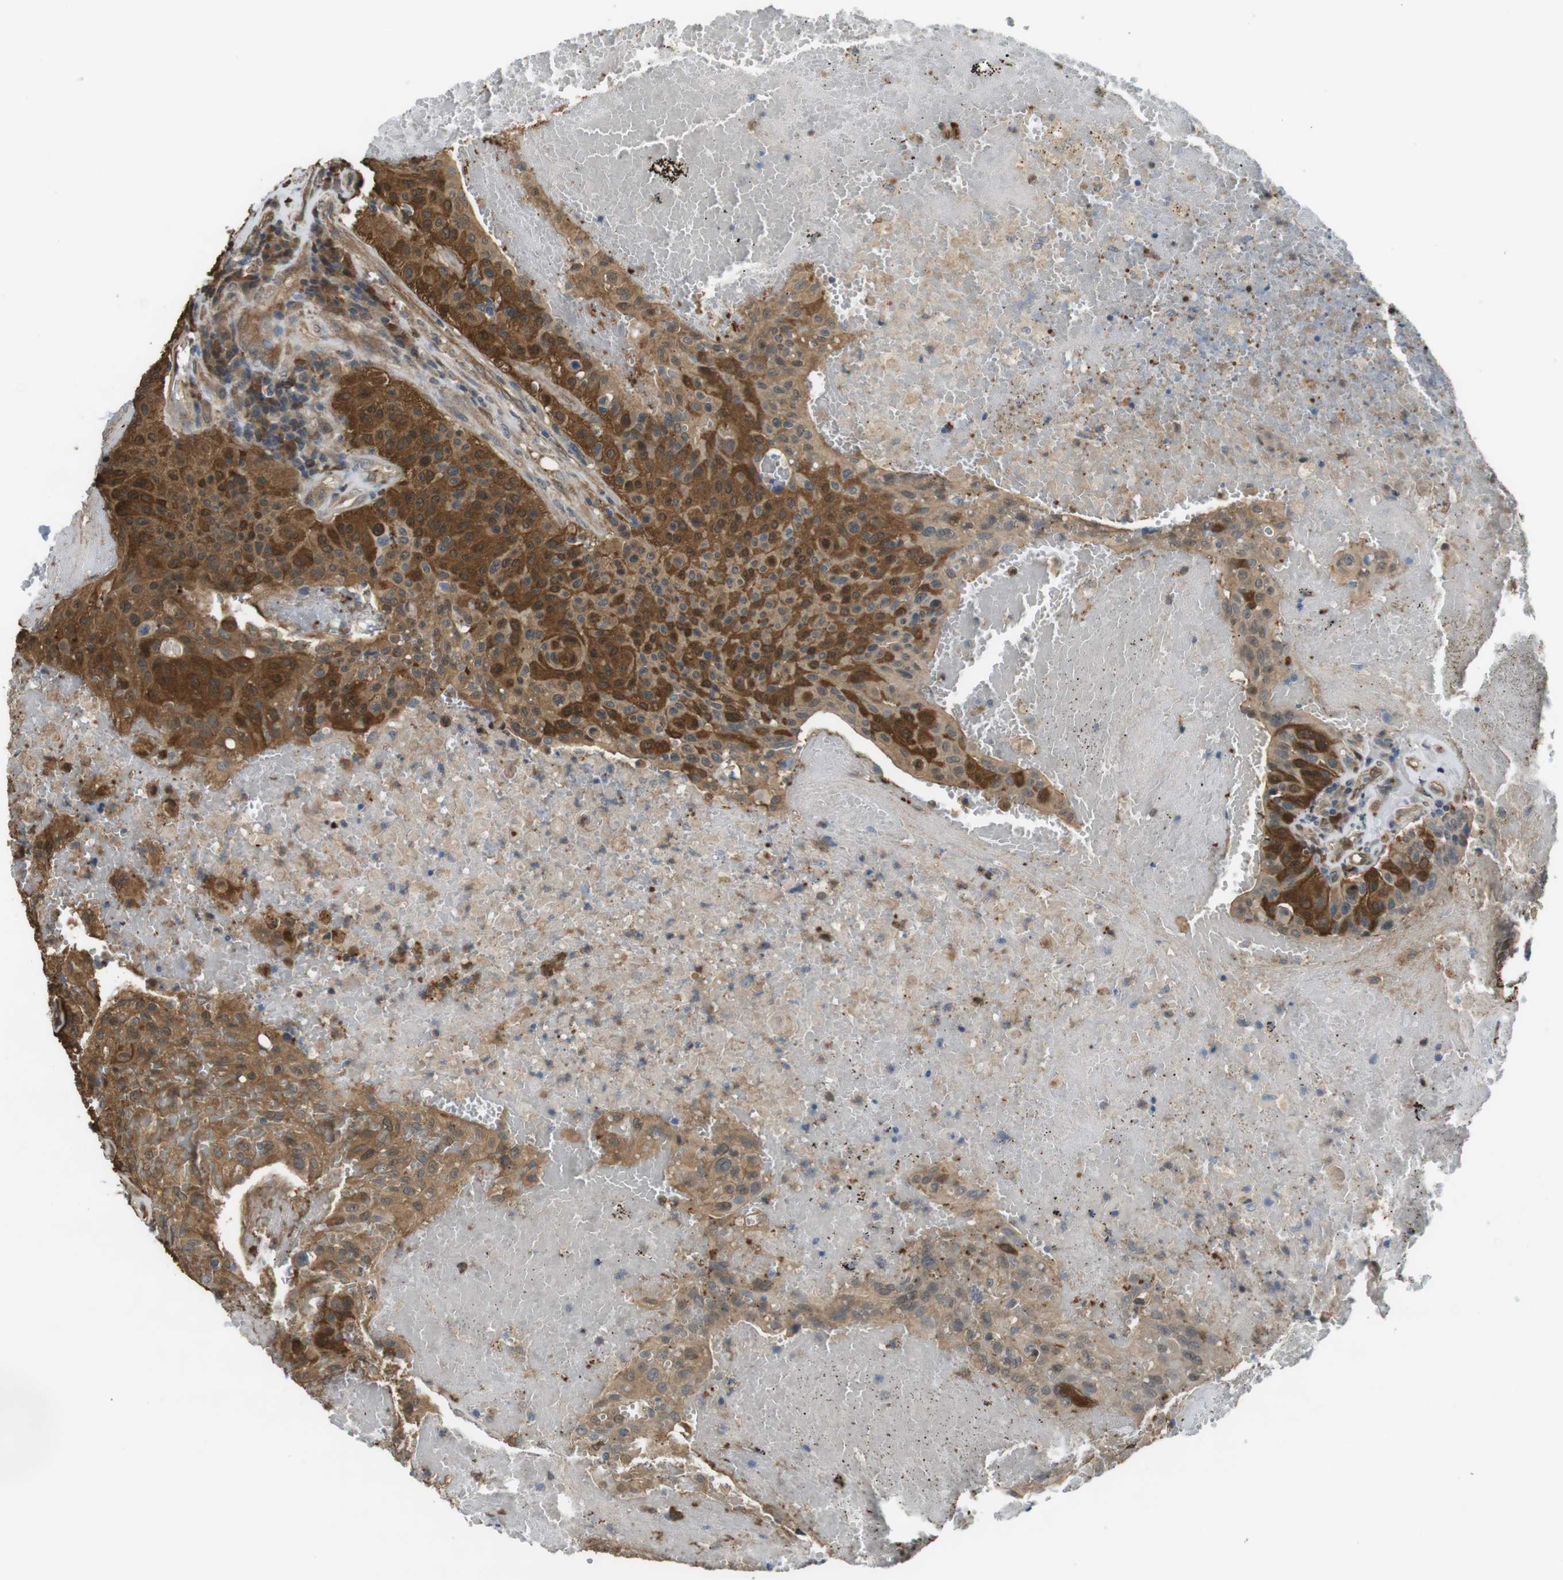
{"staining": {"intensity": "strong", "quantity": ">75%", "location": "cytoplasmic/membranous,nuclear"}, "tissue": "urothelial cancer", "cell_type": "Tumor cells", "image_type": "cancer", "snomed": [{"axis": "morphology", "description": "Urothelial carcinoma, High grade"}, {"axis": "topography", "description": "Urinary bladder"}], "caption": "This micrograph shows immunohistochemistry staining of human high-grade urothelial carcinoma, with high strong cytoplasmic/membranous and nuclear positivity in about >75% of tumor cells.", "gene": "ARHGDIA", "patient": {"sex": "male", "age": 66}}